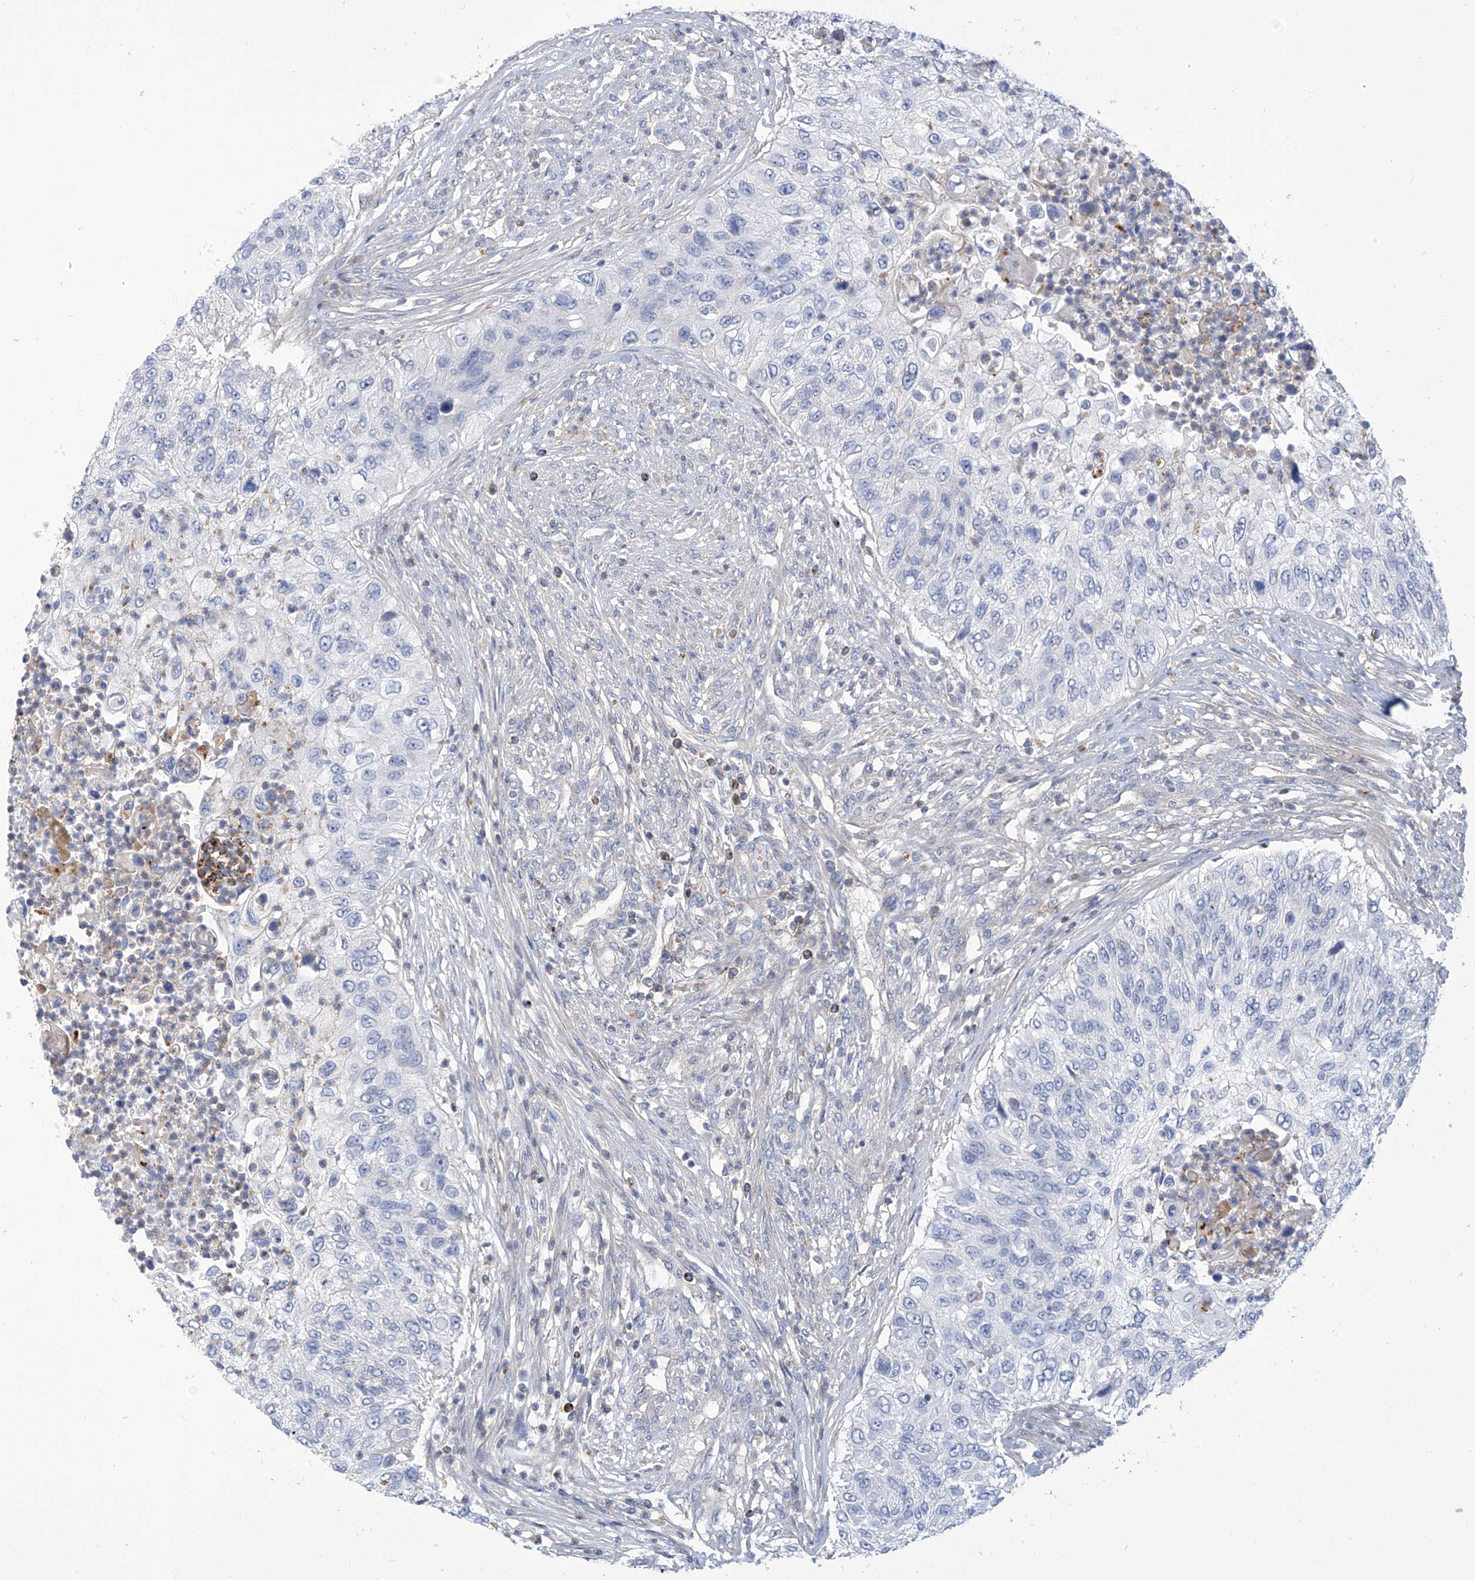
{"staining": {"intensity": "negative", "quantity": "none", "location": "none"}, "tissue": "urothelial cancer", "cell_type": "Tumor cells", "image_type": "cancer", "snomed": [{"axis": "morphology", "description": "Urothelial carcinoma, High grade"}, {"axis": "topography", "description": "Urinary bladder"}], "caption": "IHC image of urothelial cancer stained for a protein (brown), which demonstrates no positivity in tumor cells.", "gene": "IBA57", "patient": {"sex": "female", "age": 60}}